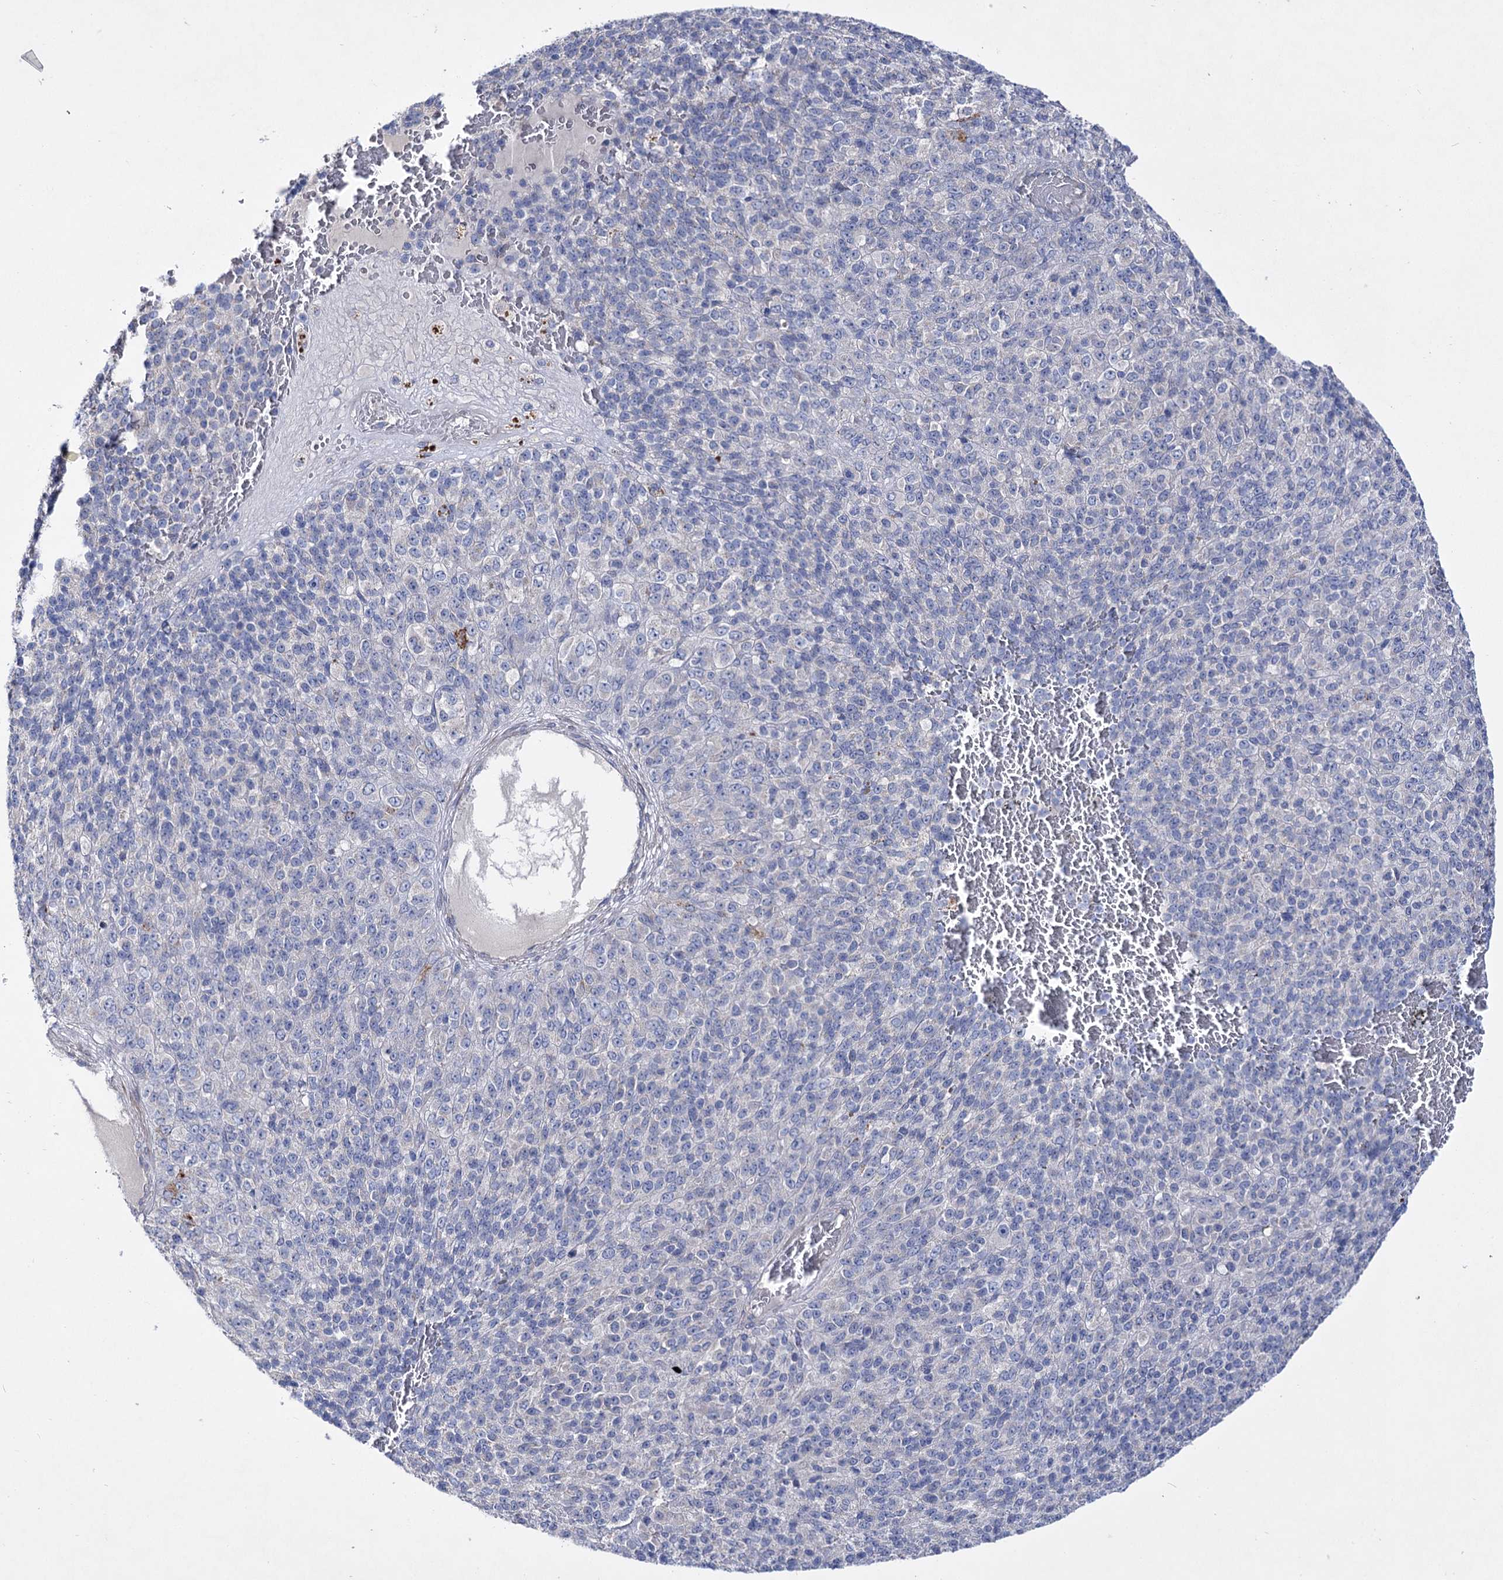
{"staining": {"intensity": "negative", "quantity": "none", "location": "none"}, "tissue": "melanoma", "cell_type": "Tumor cells", "image_type": "cancer", "snomed": [{"axis": "morphology", "description": "Malignant melanoma, Metastatic site"}, {"axis": "topography", "description": "Brain"}], "caption": "Immunohistochemistry image of neoplastic tissue: human melanoma stained with DAB (3,3'-diaminobenzidine) displays no significant protein positivity in tumor cells. (Stains: DAB (3,3'-diaminobenzidine) IHC with hematoxylin counter stain, Microscopy: brightfield microscopy at high magnification).", "gene": "LRRC14B", "patient": {"sex": "female", "age": 56}}